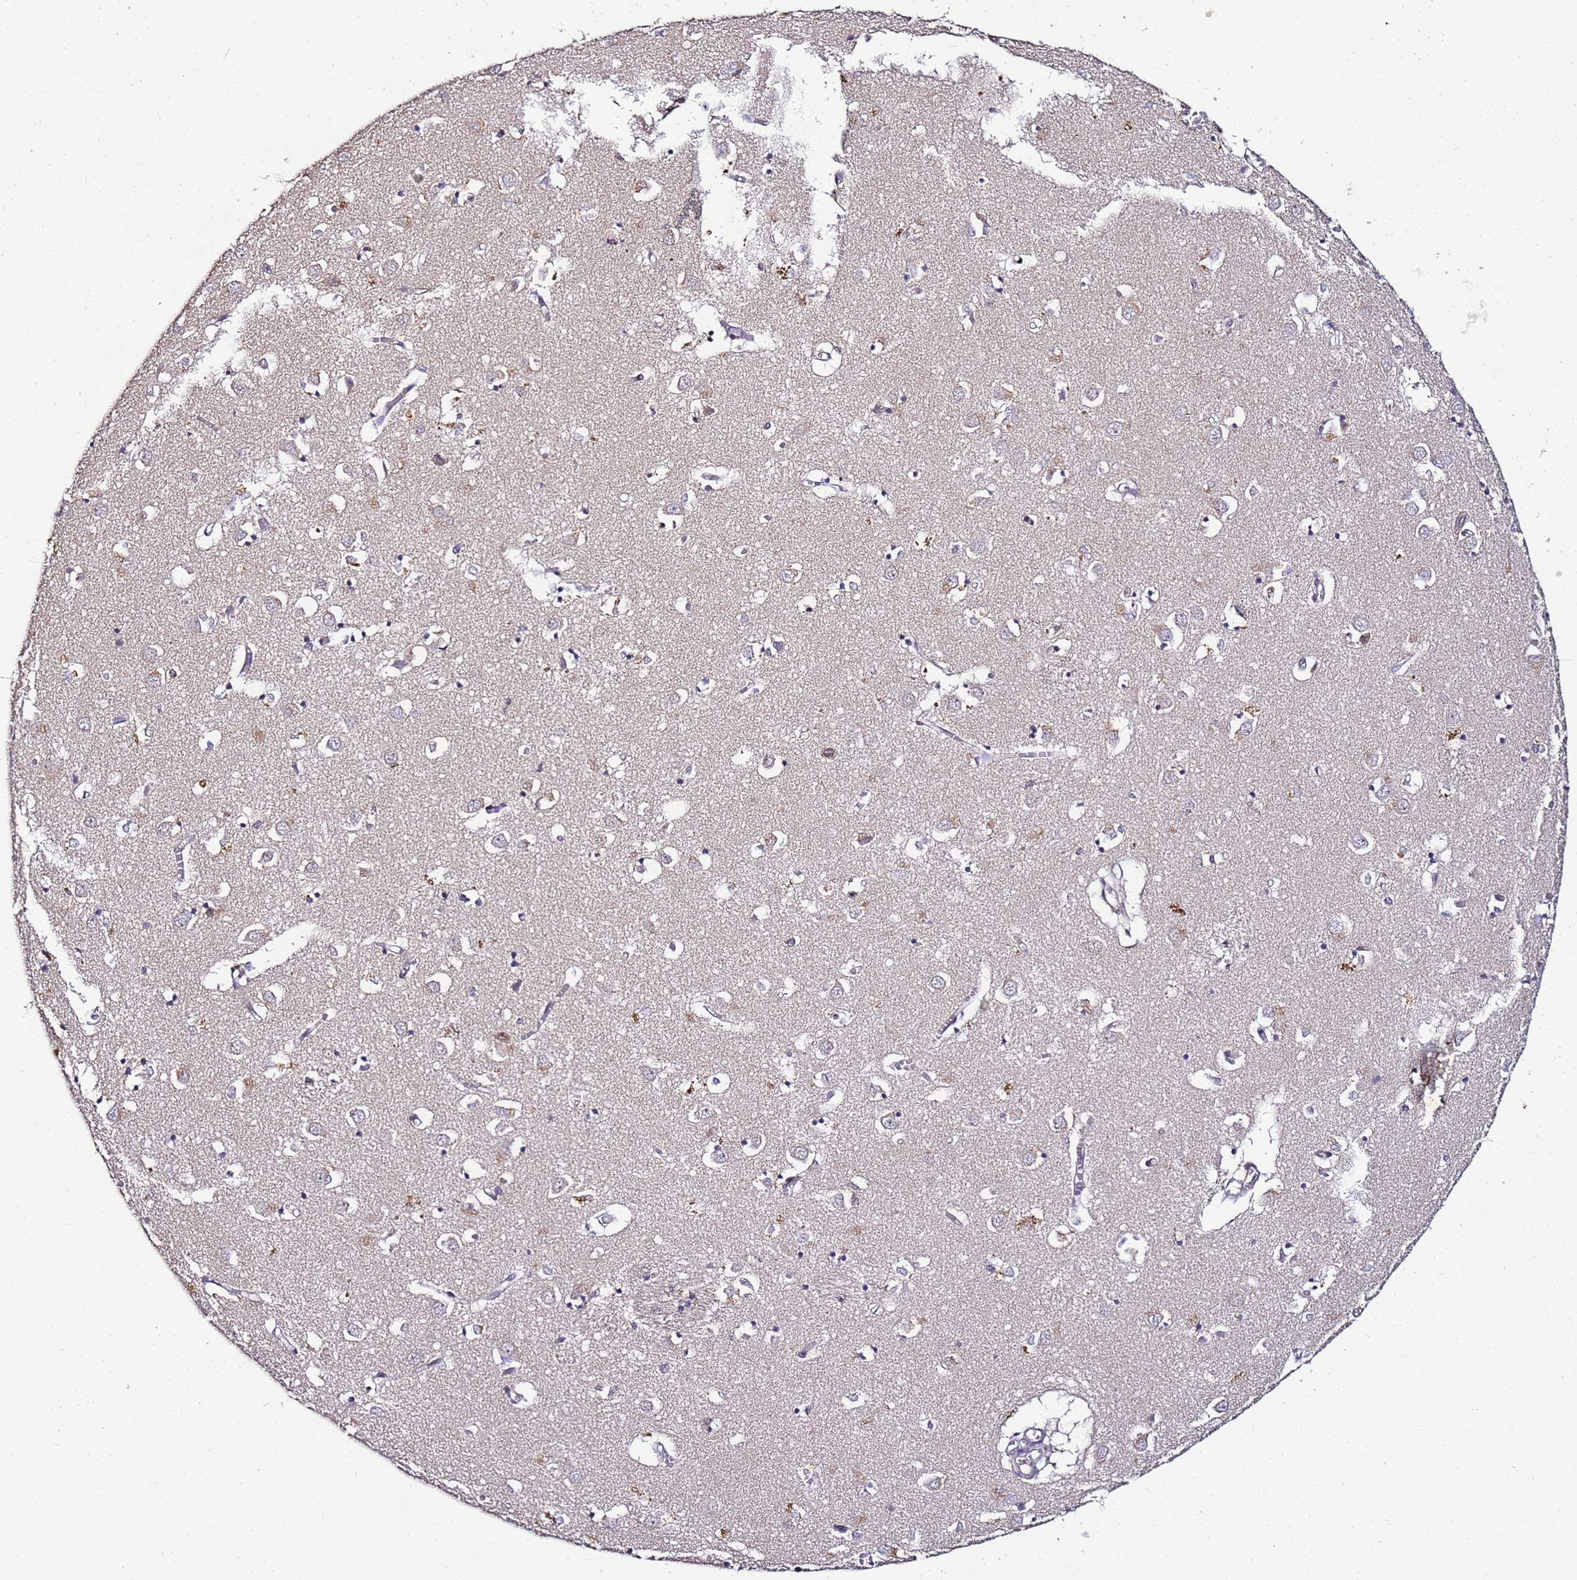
{"staining": {"intensity": "weak", "quantity": "25%-75%", "location": "cytoplasmic/membranous"}, "tissue": "caudate", "cell_type": "Glial cells", "image_type": "normal", "snomed": [{"axis": "morphology", "description": "Normal tissue, NOS"}, {"axis": "topography", "description": "Lateral ventricle wall"}], "caption": "A histopathology image showing weak cytoplasmic/membranous expression in about 25%-75% of glial cells in normal caudate, as visualized by brown immunohistochemical staining.", "gene": "ANKRD17", "patient": {"sex": "male", "age": 70}}